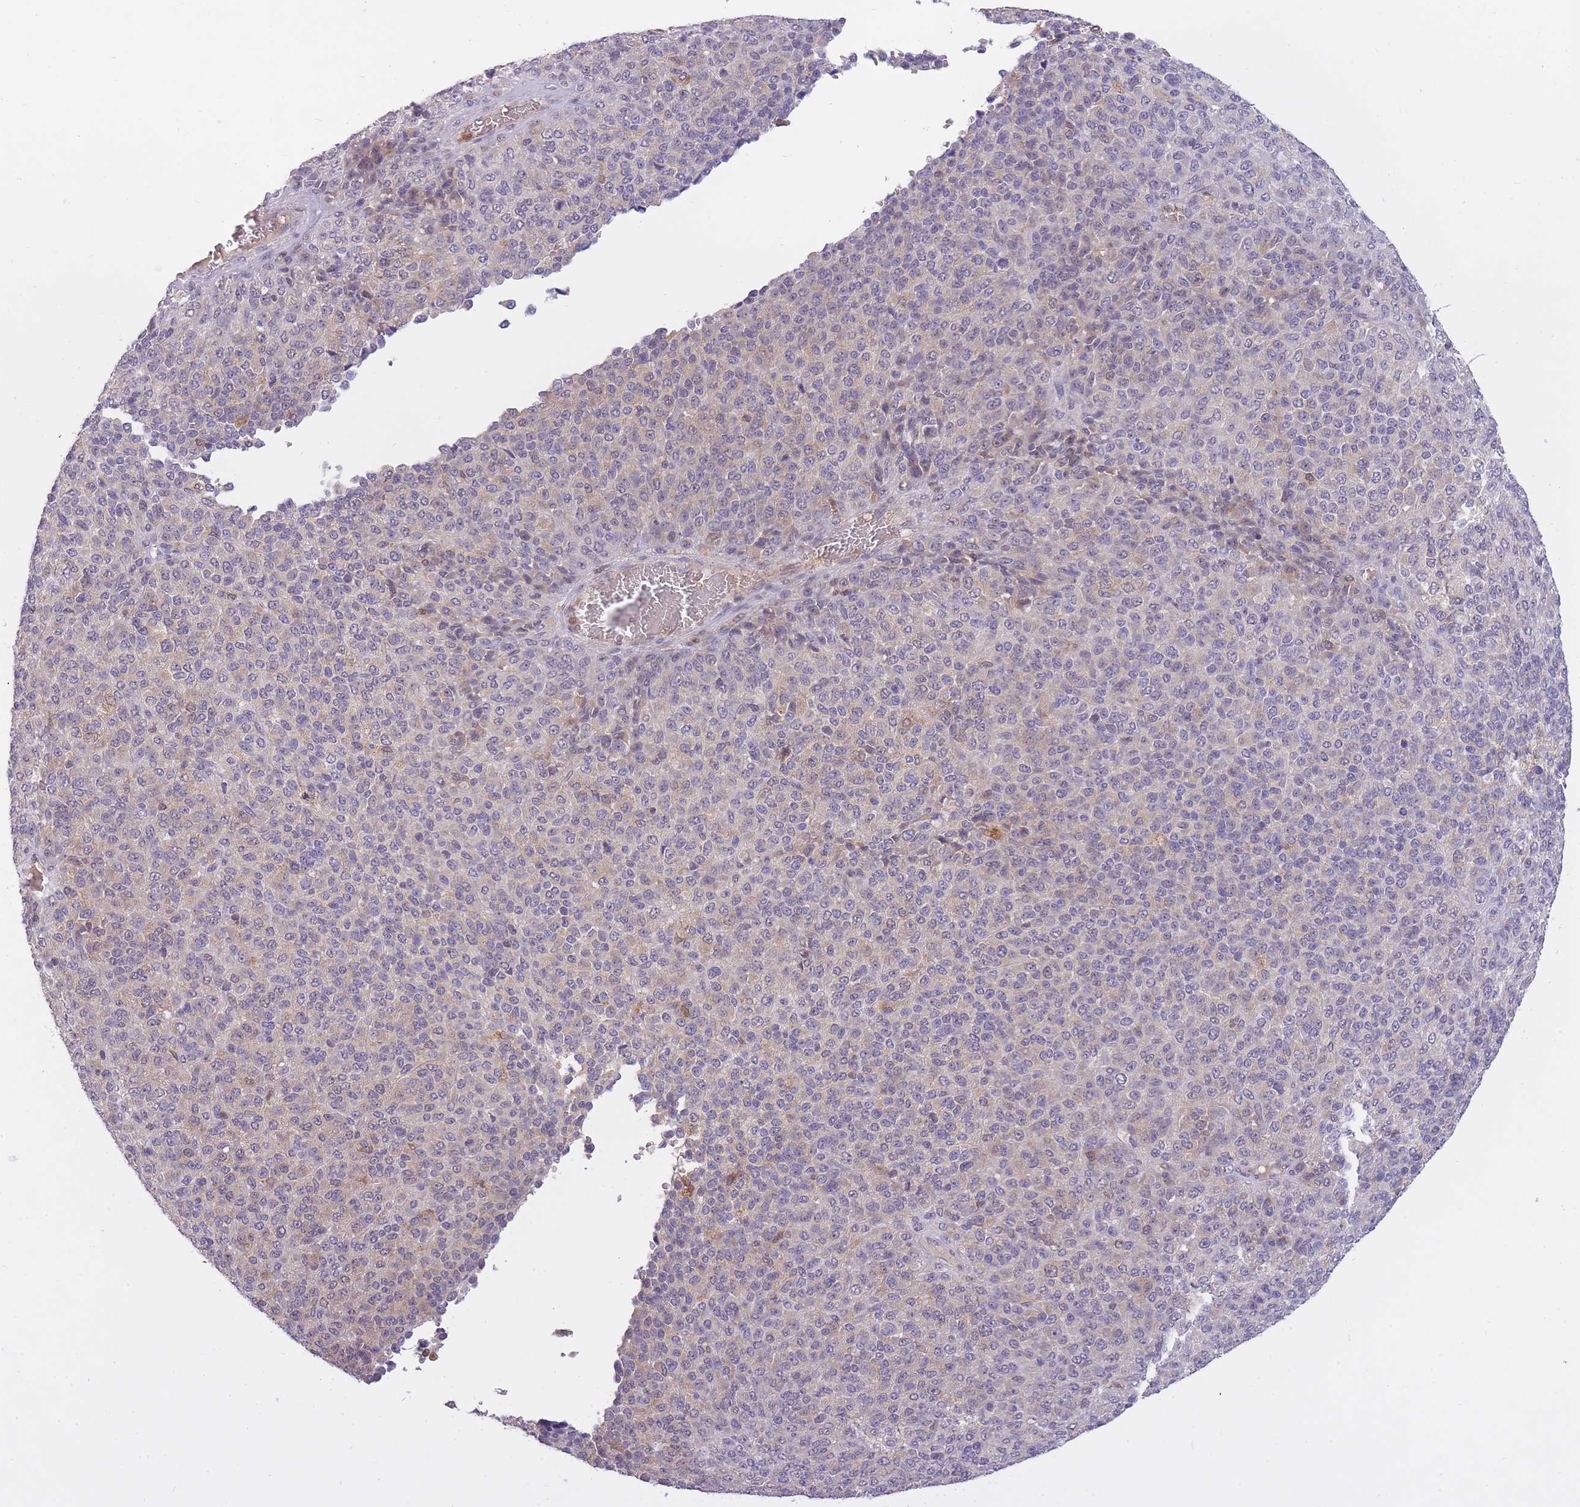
{"staining": {"intensity": "negative", "quantity": "none", "location": "none"}, "tissue": "melanoma", "cell_type": "Tumor cells", "image_type": "cancer", "snomed": [{"axis": "morphology", "description": "Malignant melanoma, Metastatic site"}, {"axis": "topography", "description": "Brain"}], "caption": "An immunohistochemistry micrograph of malignant melanoma (metastatic site) is shown. There is no staining in tumor cells of malignant melanoma (metastatic site).", "gene": "CXorf38", "patient": {"sex": "female", "age": 56}}